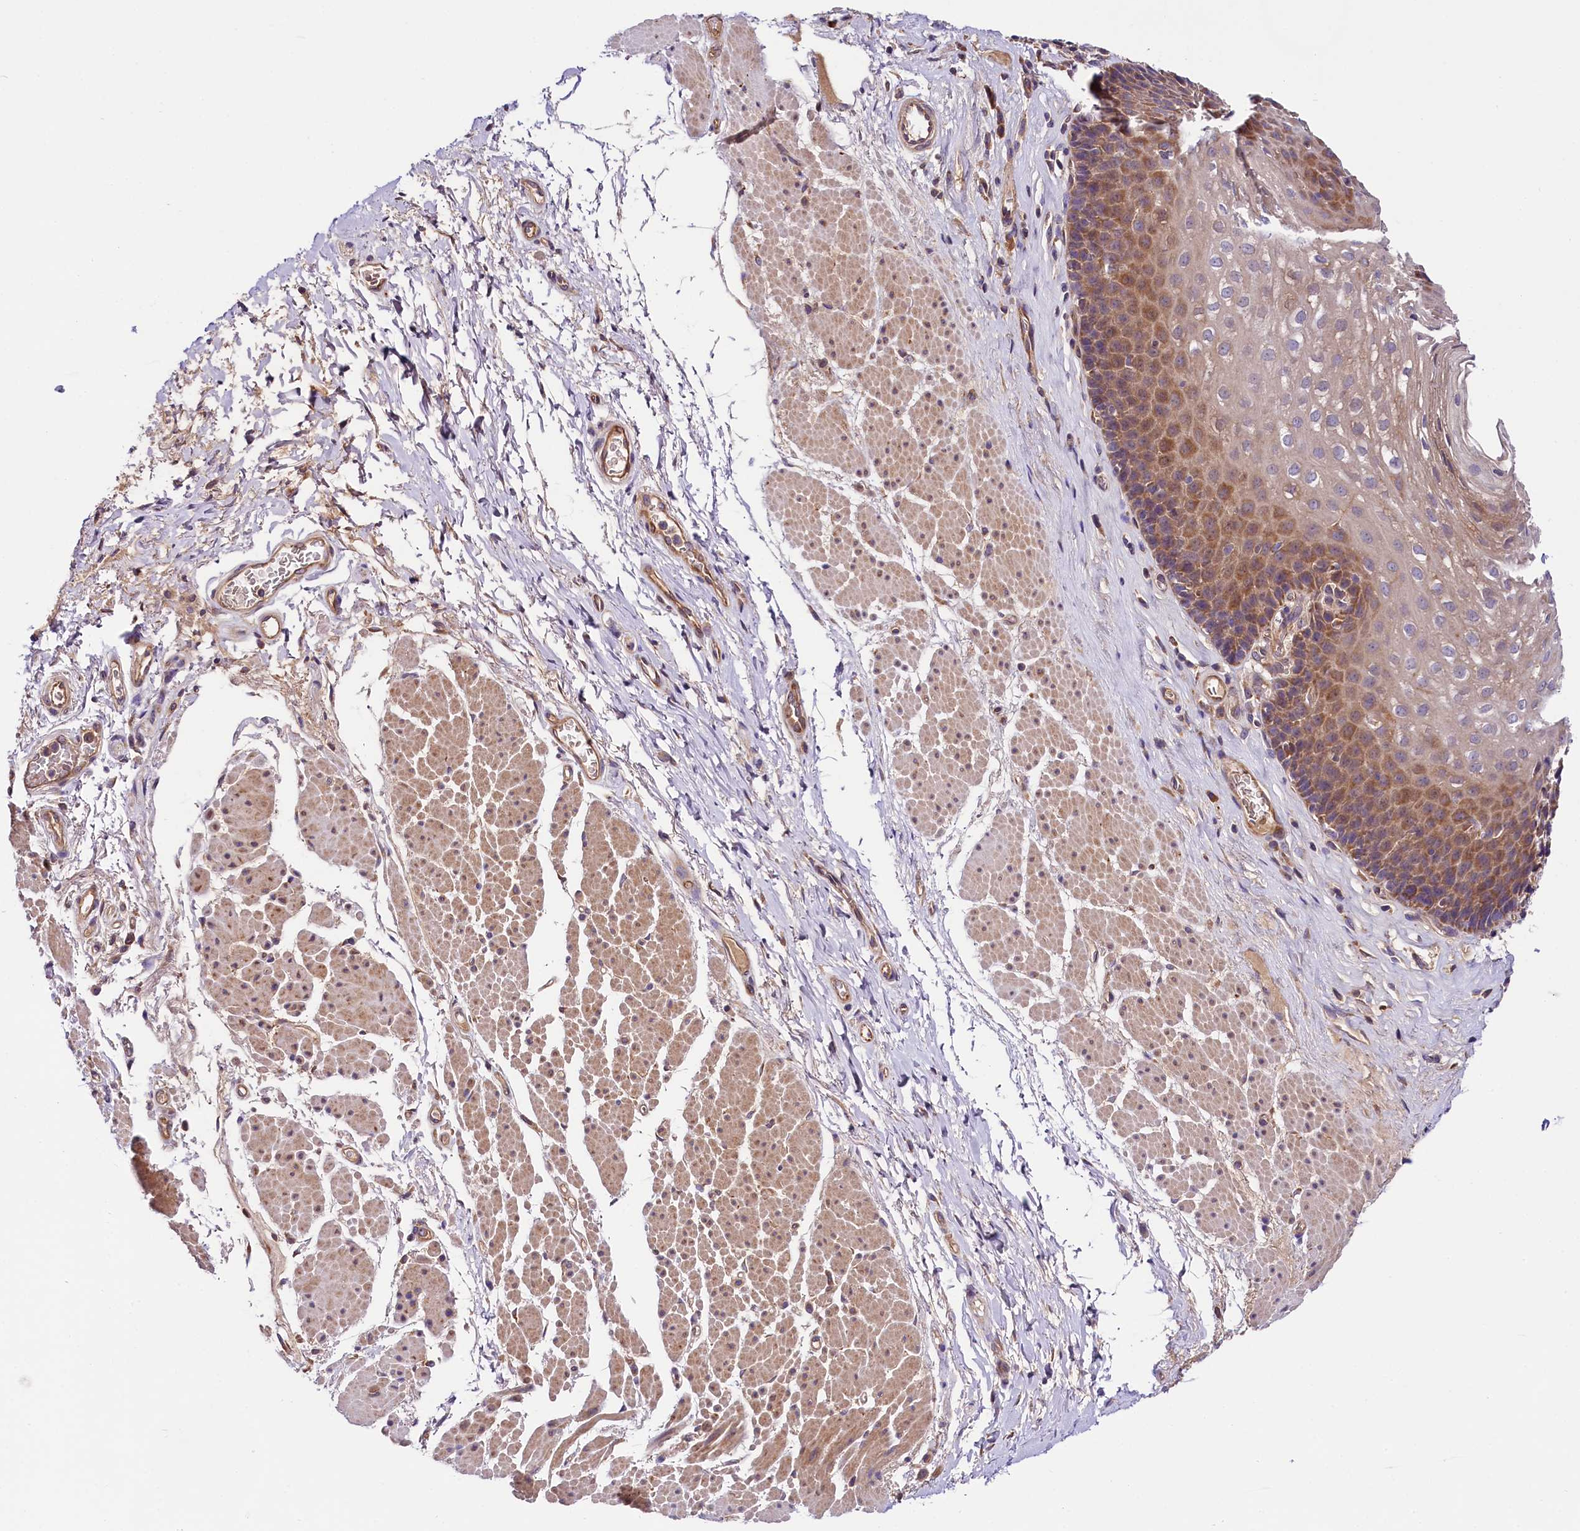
{"staining": {"intensity": "moderate", "quantity": "25%-75%", "location": "cytoplasmic/membranous"}, "tissue": "esophagus", "cell_type": "Squamous epithelial cells", "image_type": "normal", "snomed": [{"axis": "morphology", "description": "Normal tissue, NOS"}, {"axis": "topography", "description": "Esophagus"}], "caption": "Benign esophagus was stained to show a protein in brown. There is medium levels of moderate cytoplasmic/membranous expression in about 25%-75% of squamous epithelial cells. The staining is performed using DAB brown chromogen to label protein expression. The nuclei are counter-stained blue using hematoxylin.", "gene": "SPG11", "patient": {"sex": "female", "age": 66}}